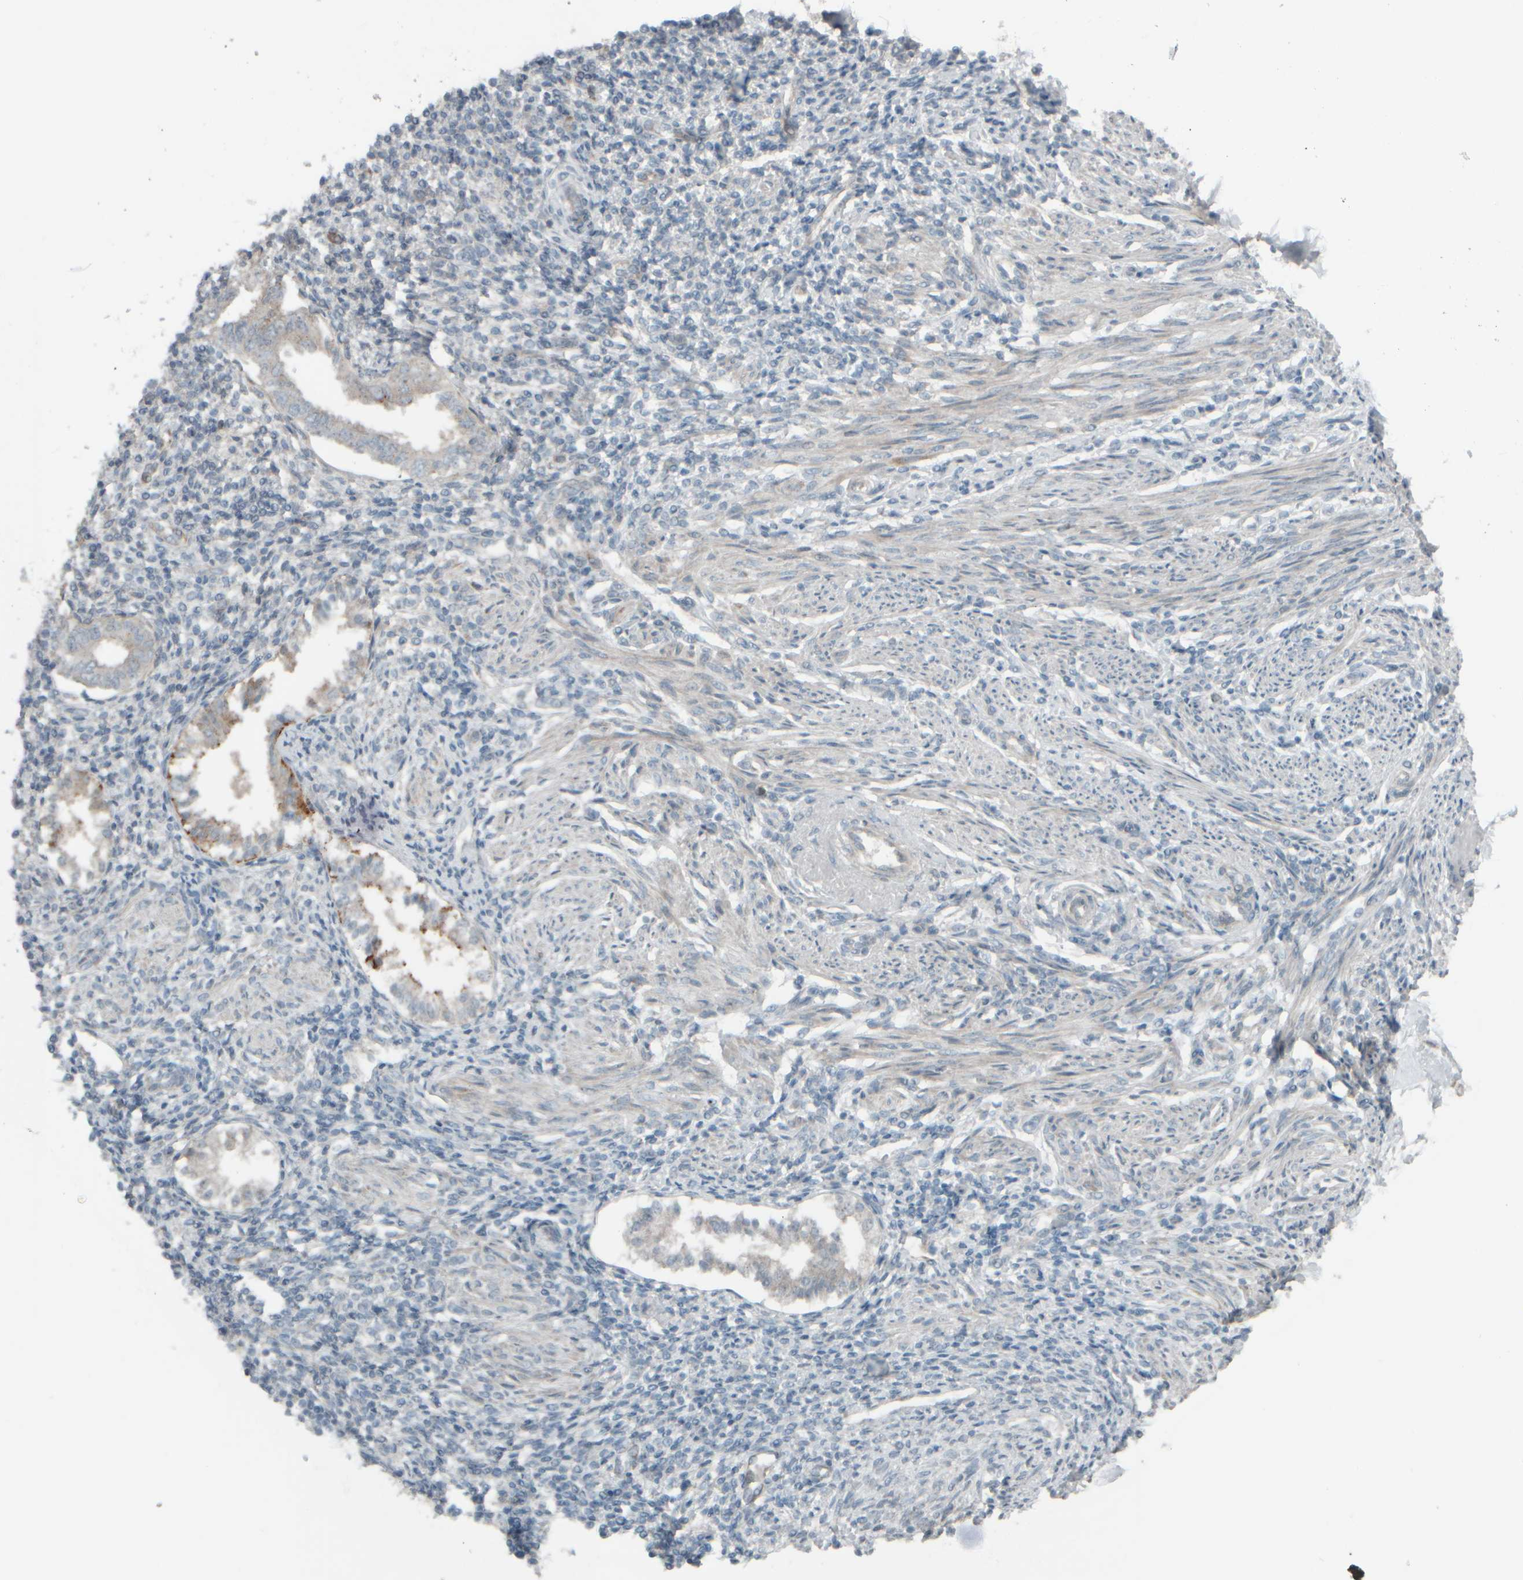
{"staining": {"intensity": "negative", "quantity": "none", "location": "none"}, "tissue": "endometrium", "cell_type": "Cells in endometrial stroma", "image_type": "normal", "snomed": [{"axis": "morphology", "description": "Normal tissue, NOS"}, {"axis": "topography", "description": "Endometrium"}], "caption": "Immunohistochemical staining of benign human endometrium displays no significant expression in cells in endometrial stroma. (Stains: DAB (3,3'-diaminobenzidine) IHC with hematoxylin counter stain, Microscopy: brightfield microscopy at high magnification).", "gene": "HGS", "patient": {"sex": "female", "age": 66}}